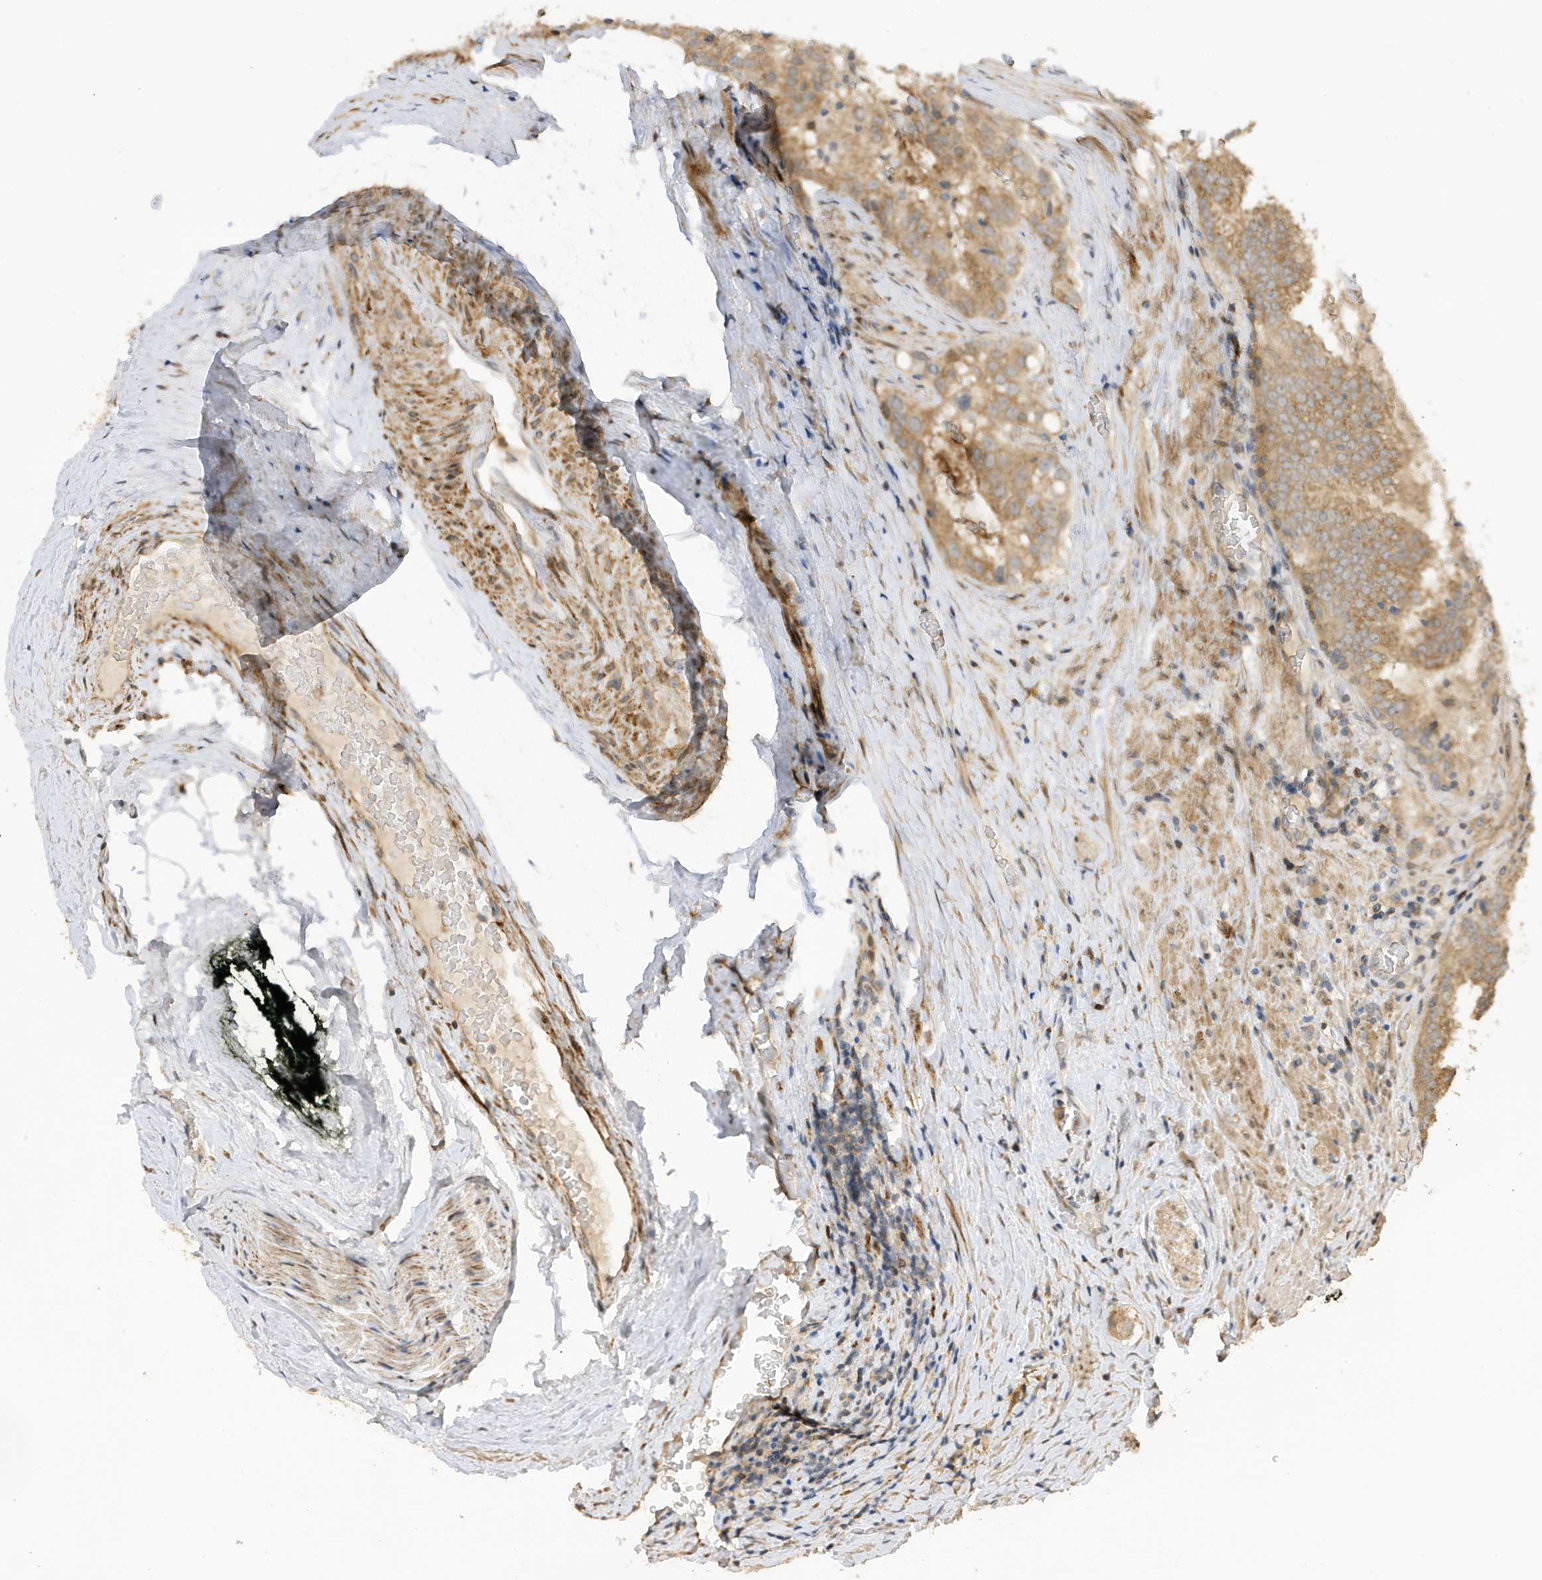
{"staining": {"intensity": "moderate", "quantity": ">75%", "location": "cytoplasmic/membranous"}, "tissue": "prostate cancer", "cell_type": "Tumor cells", "image_type": "cancer", "snomed": [{"axis": "morphology", "description": "Adenocarcinoma, High grade"}, {"axis": "topography", "description": "Prostate"}], "caption": "Prostate cancer (high-grade adenocarcinoma) stained for a protein (brown) exhibits moderate cytoplasmic/membranous positive positivity in approximately >75% of tumor cells.", "gene": "TAB3", "patient": {"sex": "male", "age": 68}}